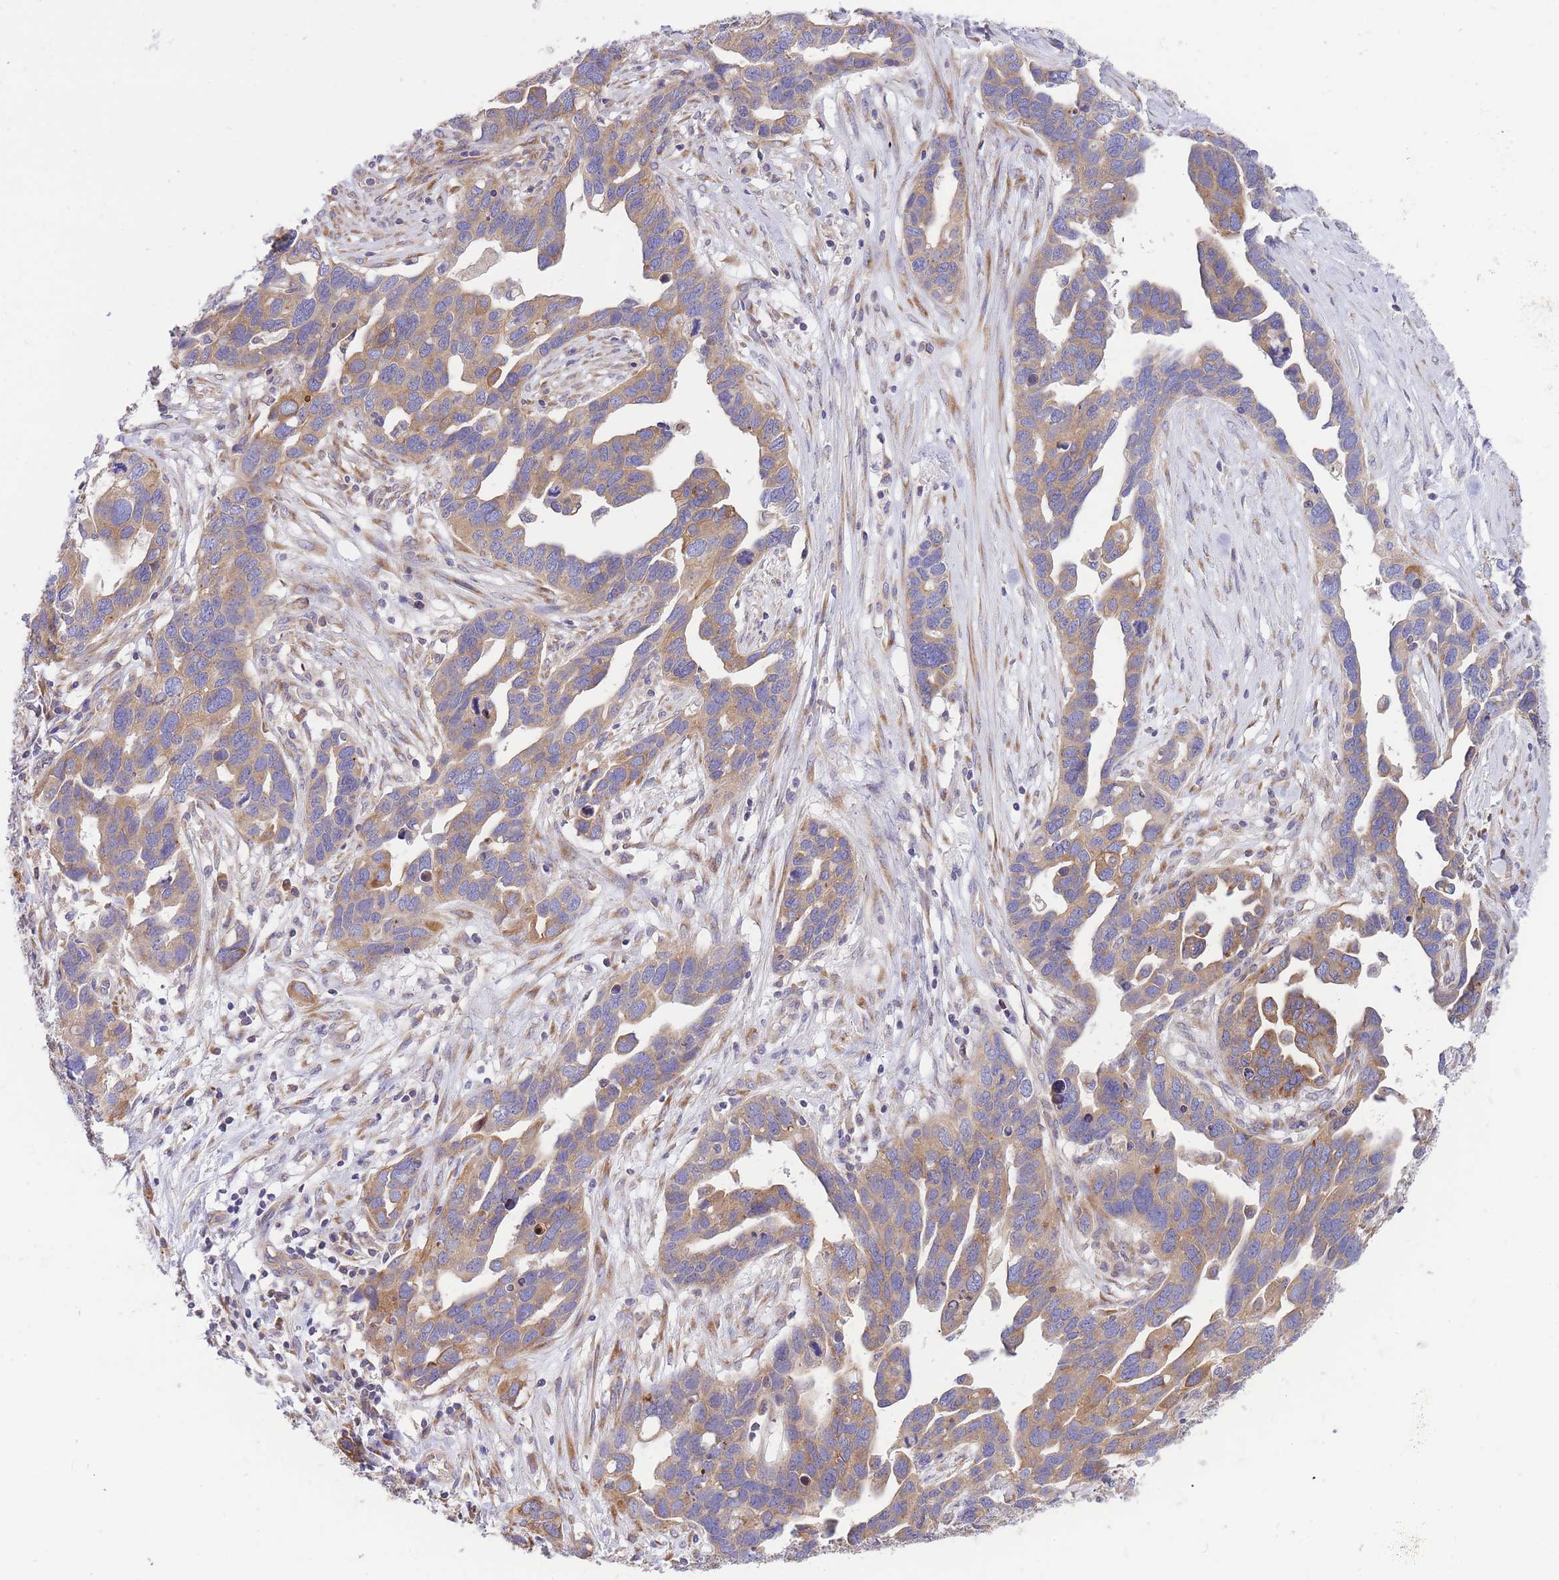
{"staining": {"intensity": "weak", "quantity": ">75%", "location": "cytoplasmic/membranous"}, "tissue": "ovarian cancer", "cell_type": "Tumor cells", "image_type": "cancer", "snomed": [{"axis": "morphology", "description": "Cystadenocarcinoma, serous, NOS"}, {"axis": "topography", "description": "Ovary"}], "caption": "Immunohistochemical staining of human ovarian cancer displays weak cytoplasmic/membranous protein staining in about >75% of tumor cells.", "gene": "GBP7", "patient": {"sex": "female", "age": 54}}